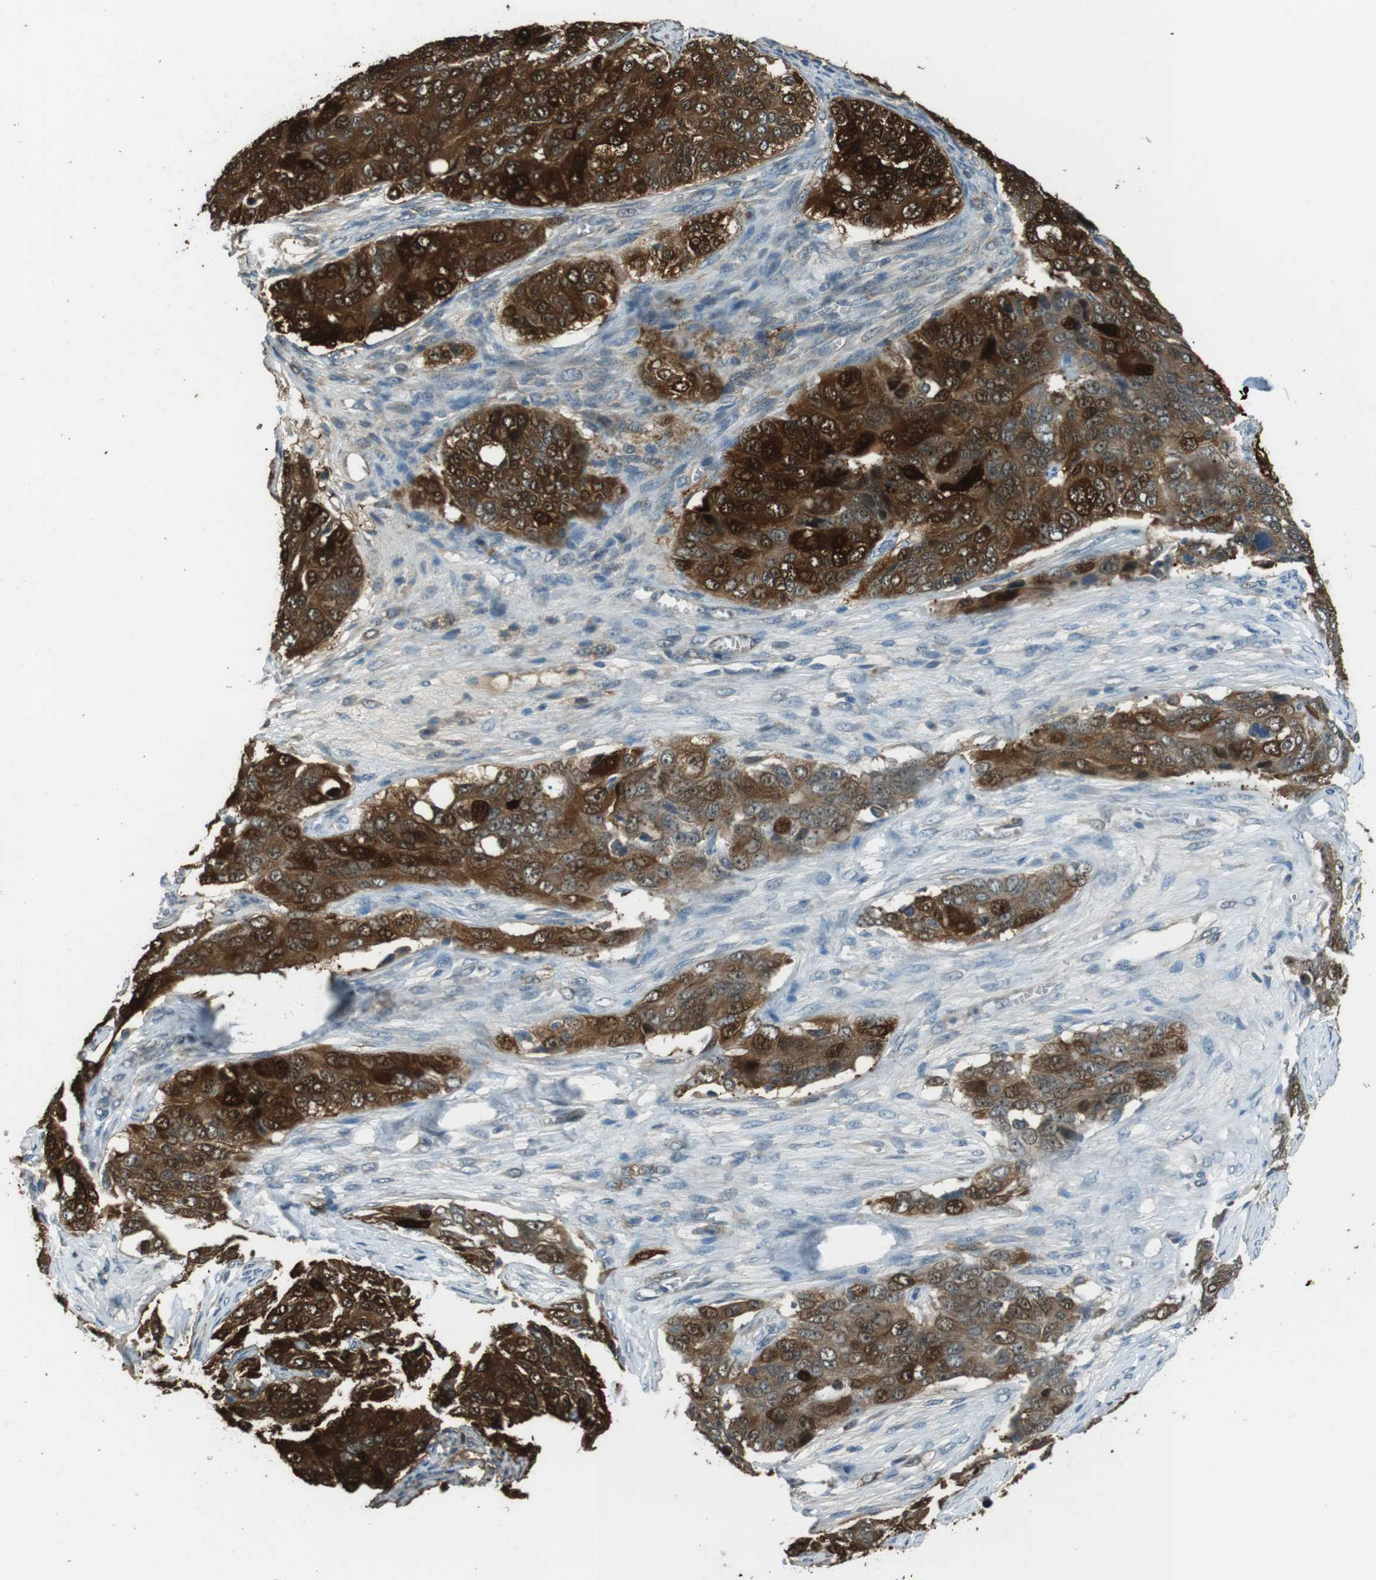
{"staining": {"intensity": "strong", "quantity": ">75%", "location": "cytoplasmic/membranous,nuclear"}, "tissue": "ovarian cancer", "cell_type": "Tumor cells", "image_type": "cancer", "snomed": [{"axis": "morphology", "description": "Carcinoma, endometroid"}, {"axis": "topography", "description": "Ovary"}], "caption": "Human endometroid carcinoma (ovarian) stained with a brown dye displays strong cytoplasmic/membranous and nuclear positive positivity in approximately >75% of tumor cells.", "gene": "MFAP3", "patient": {"sex": "female", "age": 51}}